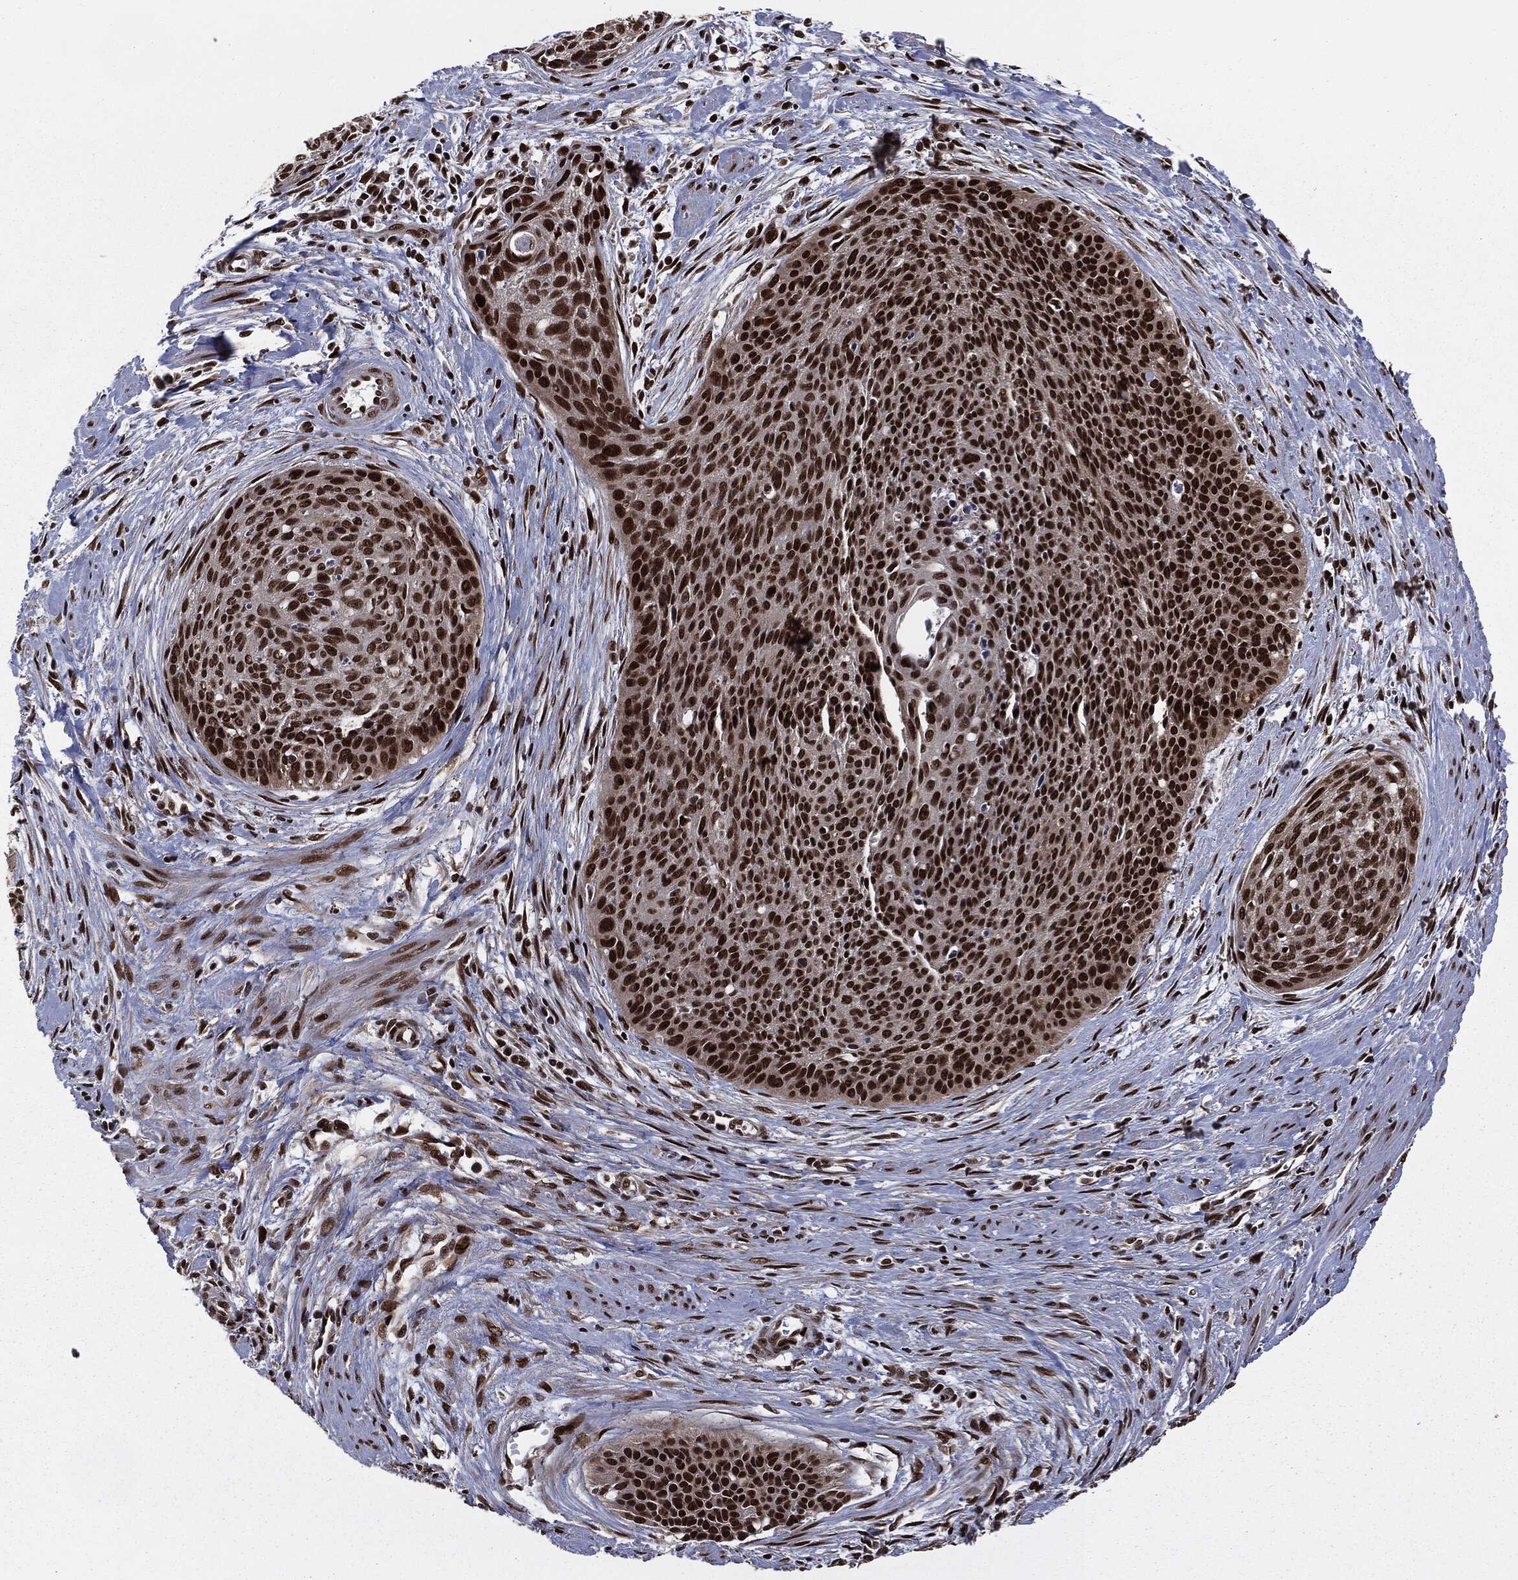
{"staining": {"intensity": "strong", "quantity": ">75%", "location": "nuclear"}, "tissue": "cervical cancer", "cell_type": "Tumor cells", "image_type": "cancer", "snomed": [{"axis": "morphology", "description": "Squamous cell carcinoma, NOS"}, {"axis": "topography", "description": "Cervix"}], "caption": "Squamous cell carcinoma (cervical) tissue demonstrates strong nuclear staining in approximately >75% of tumor cells, visualized by immunohistochemistry.", "gene": "DVL2", "patient": {"sex": "female", "age": 55}}